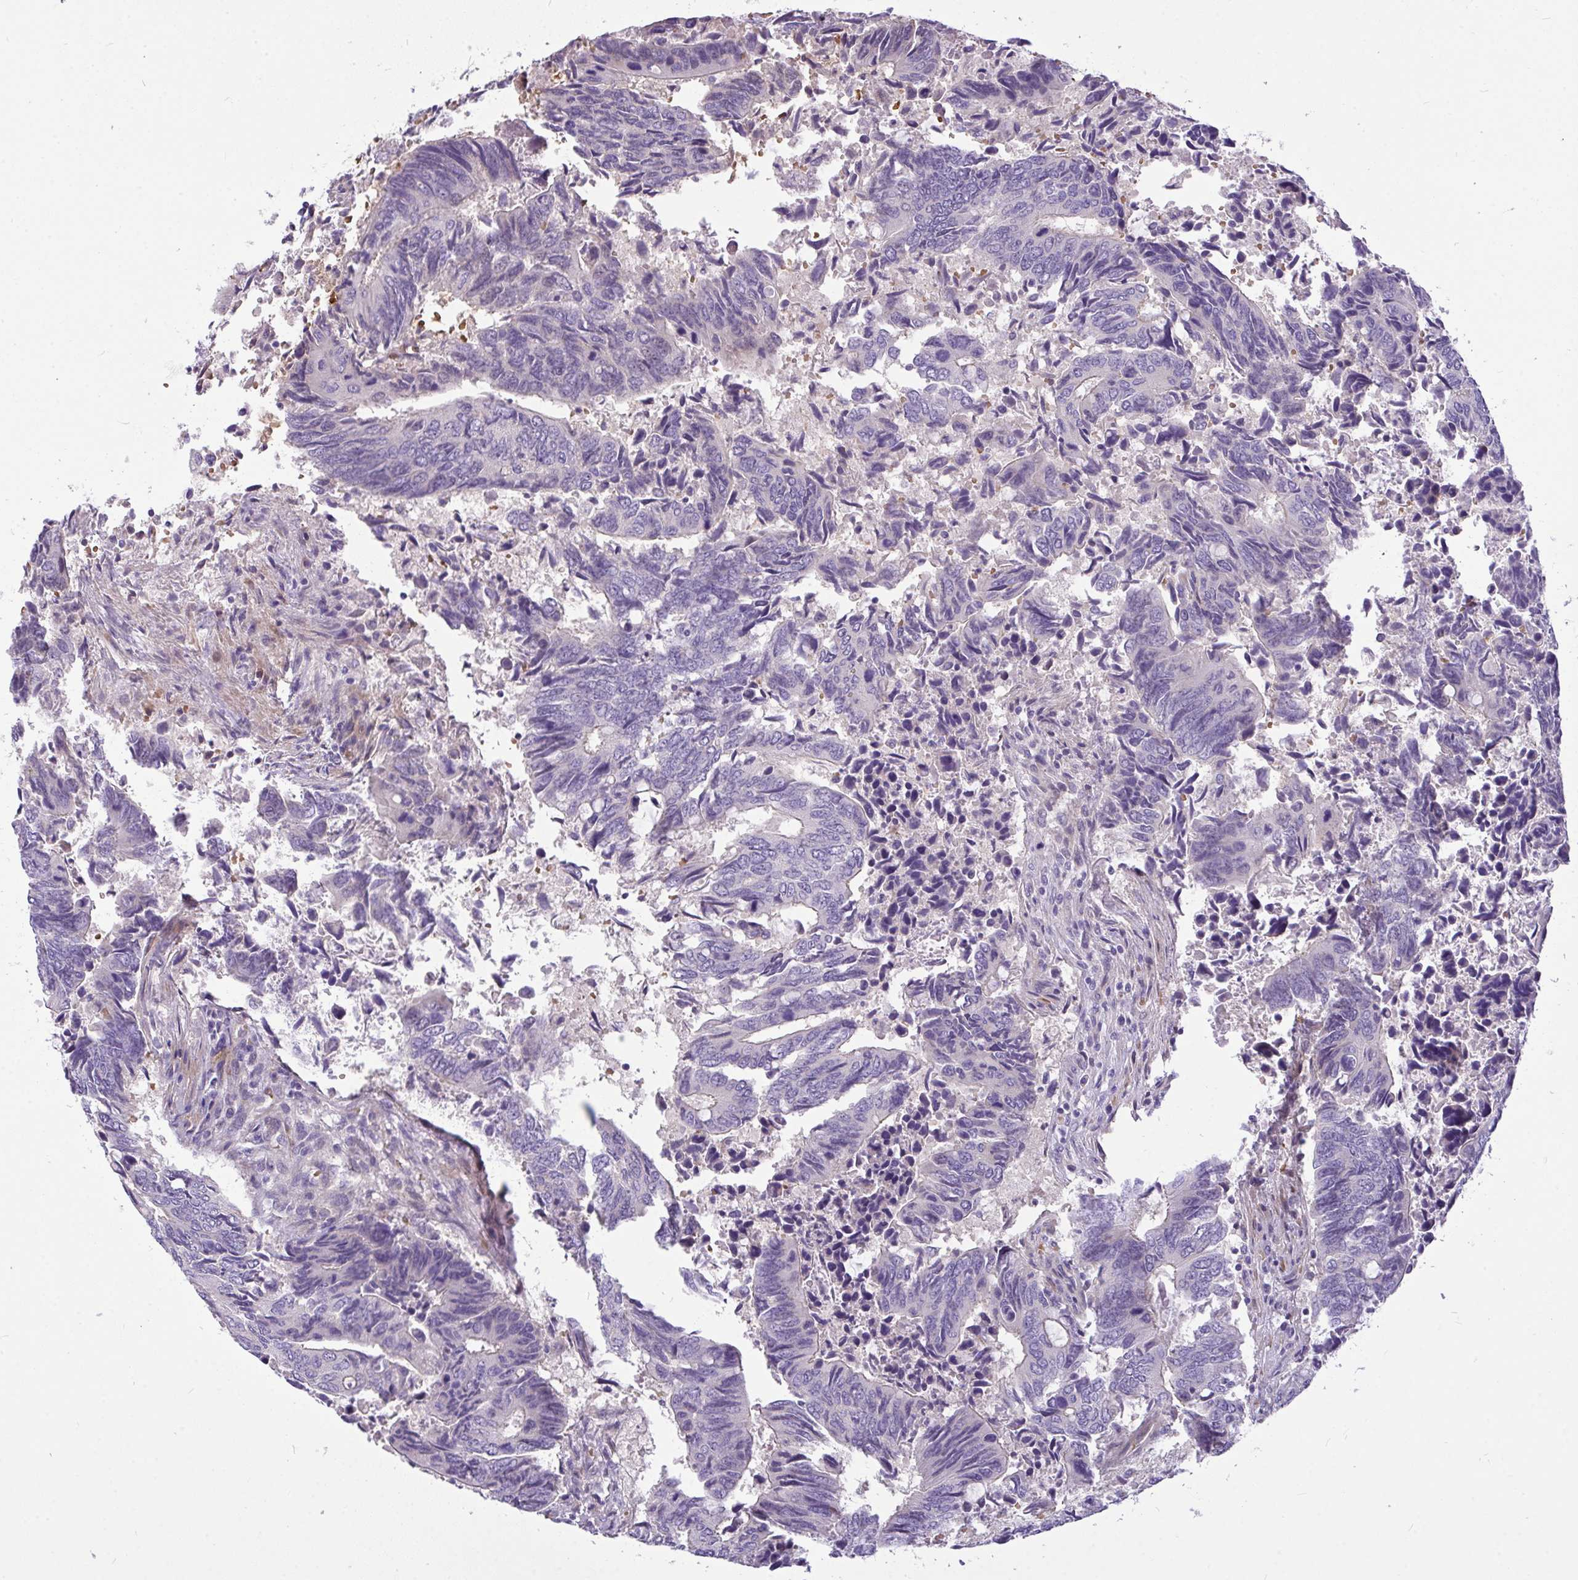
{"staining": {"intensity": "negative", "quantity": "none", "location": "none"}, "tissue": "colorectal cancer", "cell_type": "Tumor cells", "image_type": "cancer", "snomed": [{"axis": "morphology", "description": "Adenocarcinoma, NOS"}, {"axis": "topography", "description": "Colon"}], "caption": "Immunohistochemistry (IHC) histopathology image of neoplastic tissue: human colorectal adenocarcinoma stained with DAB exhibits no significant protein positivity in tumor cells.", "gene": "MOCS1", "patient": {"sex": "male", "age": 87}}